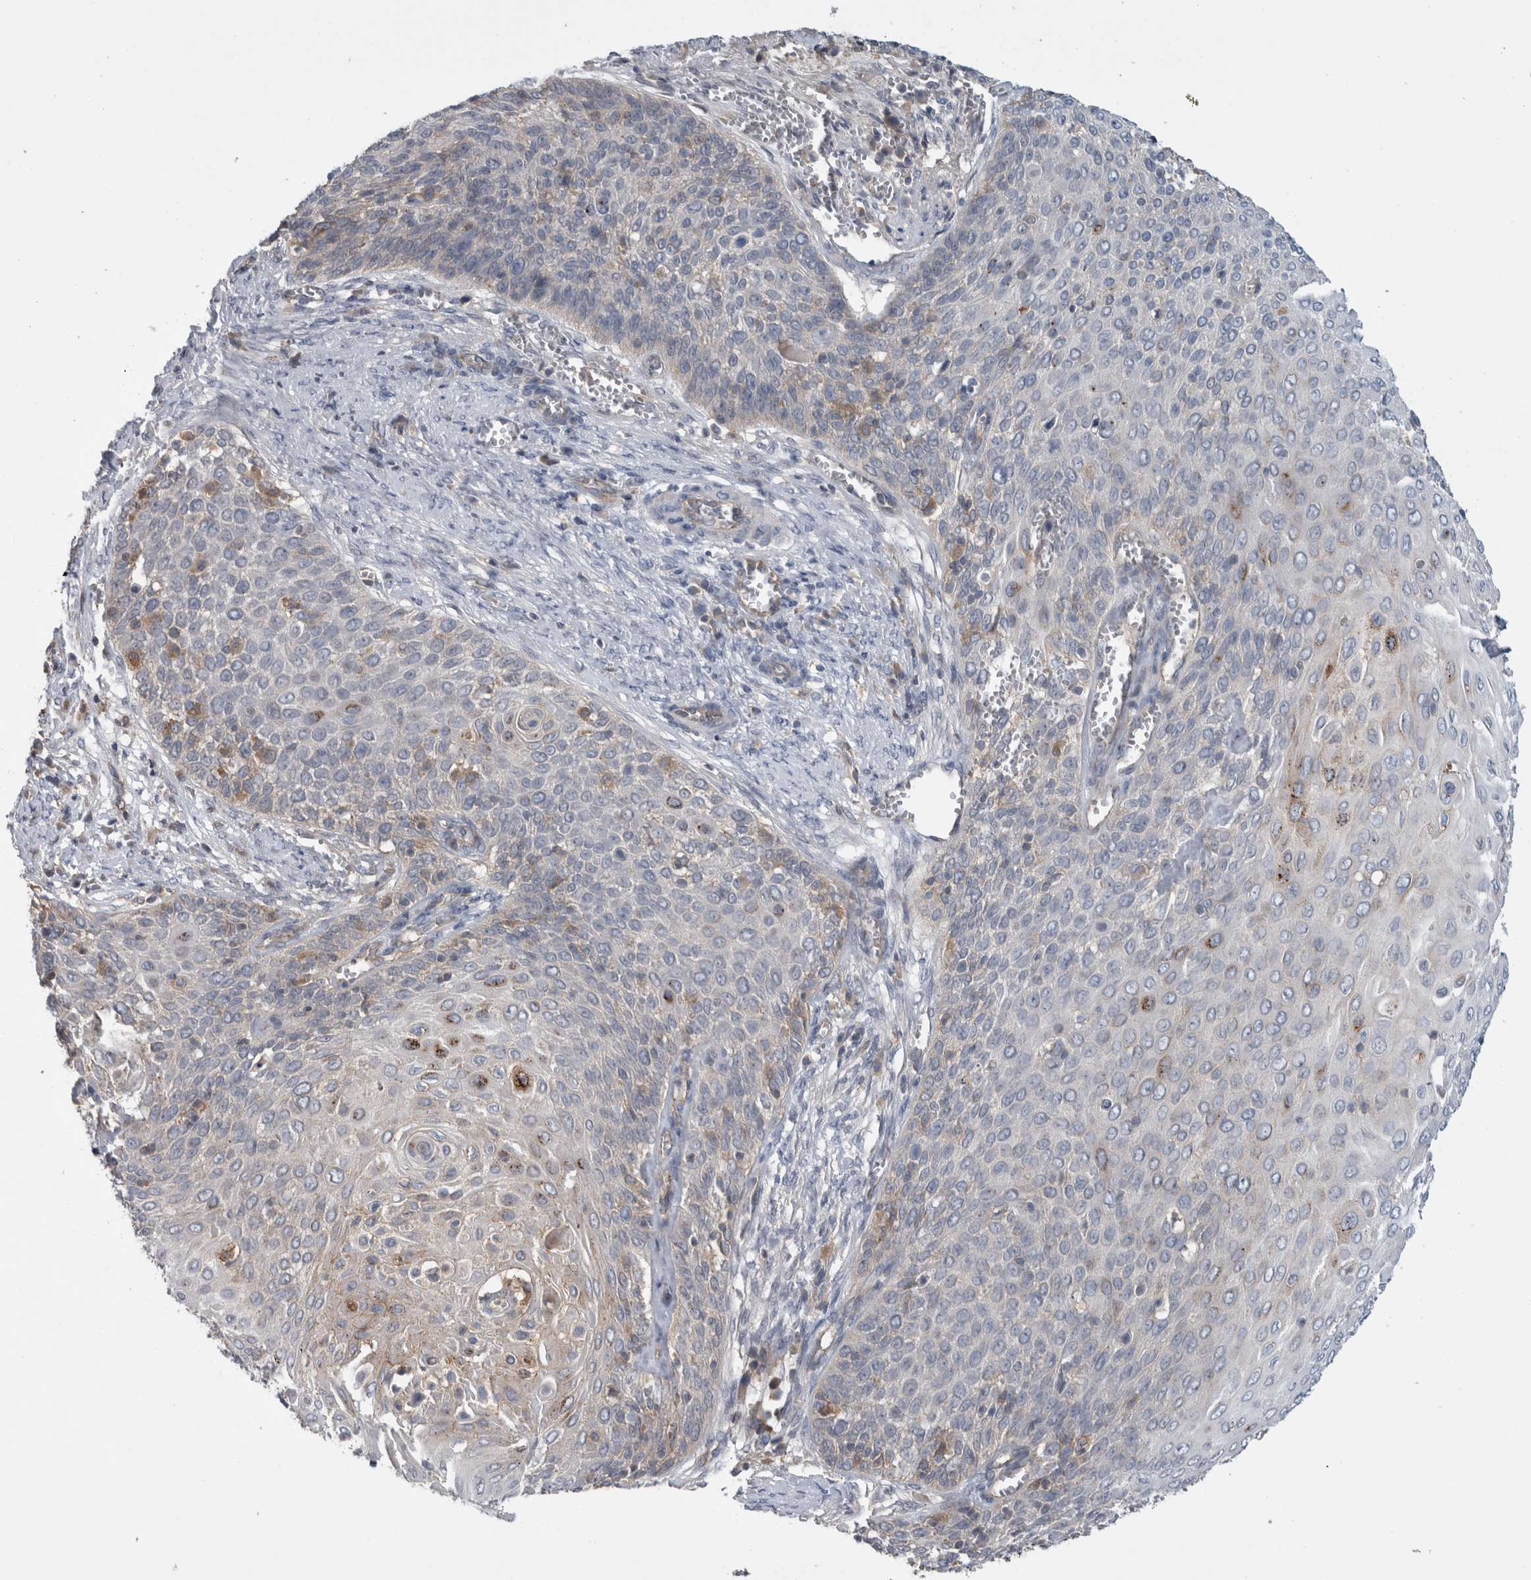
{"staining": {"intensity": "weak", "quantity": "<25%", "location": "cytoplasmic/membranous"}, "tissue": "cervical cancer", "cell_type": "Tumor cells", "image_type": "cancer", "snomed": [{"axis": "morphology", "description": "Squamous cell carcinoma, NOS"}, {"axis": "topography", "description": "Cervix"}], "caption": "Immunohistochemical staining of squamous cell carcinoma (cervical) demonstrates no significant positivity in tumor cells.", "gene": "TARBP1", "patient": {"sex": "female", "age": 39}}